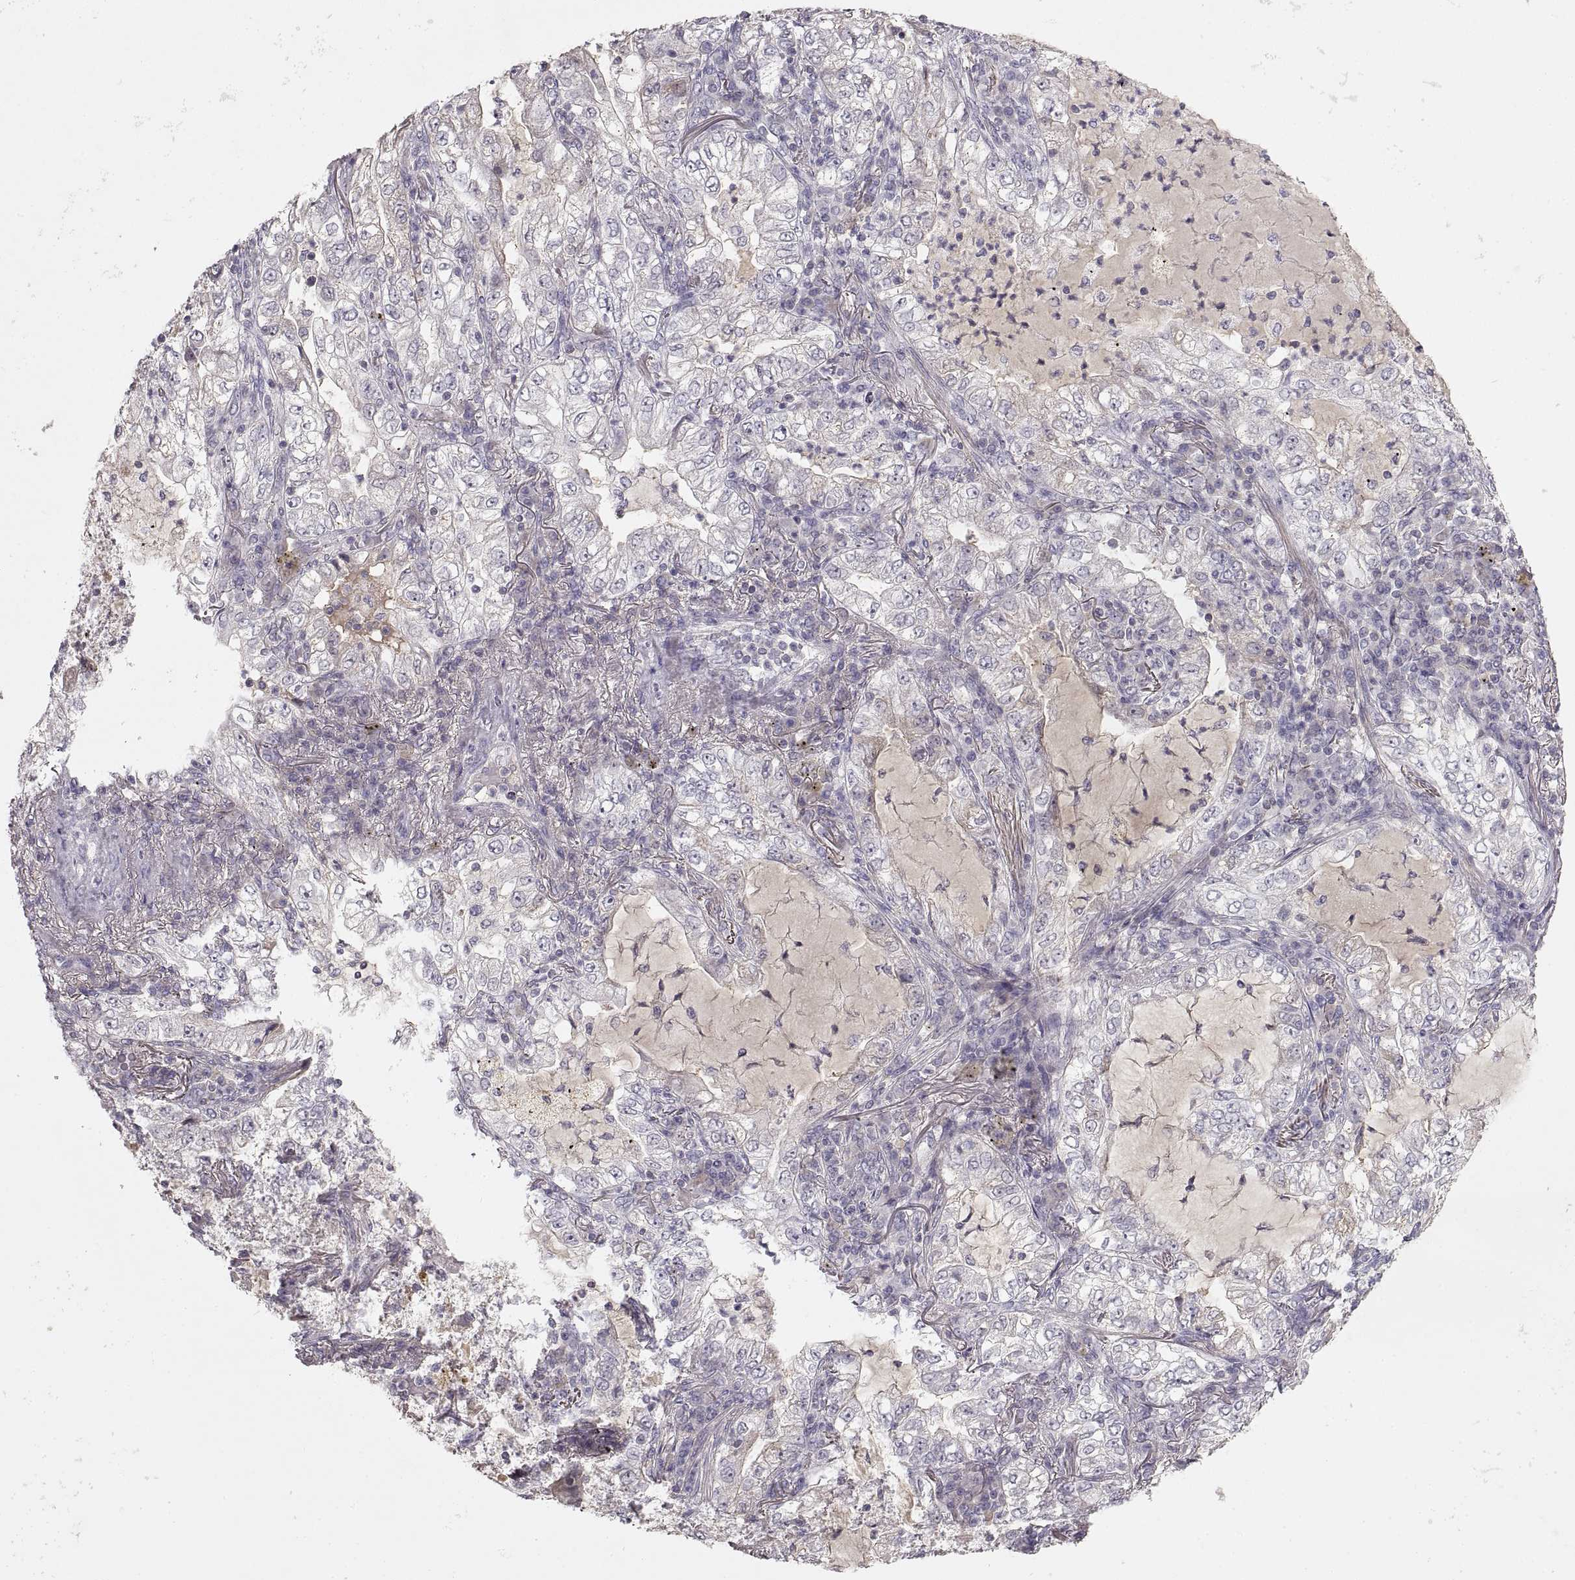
{"staining": {"intensity": "negative", "quantity": "none", "location": "none"}, "tissue": "lung cancer", "cell_type": "Tumor cells", "image_type": "cancer", "snomed": [{"axis": "morphology", "description": "Adenocarcinoma, NOS"}, {"axis": "topography", "description": "Lung"}], "caption": "Immunohistochemistry photomicrograph of human lung cancer (adenocarcinoma) stained for a protein (brown), which reveals no positivity in tumor cells.", "gene": "ADAM11", "patient": {"sex": "female", "age": 73}}